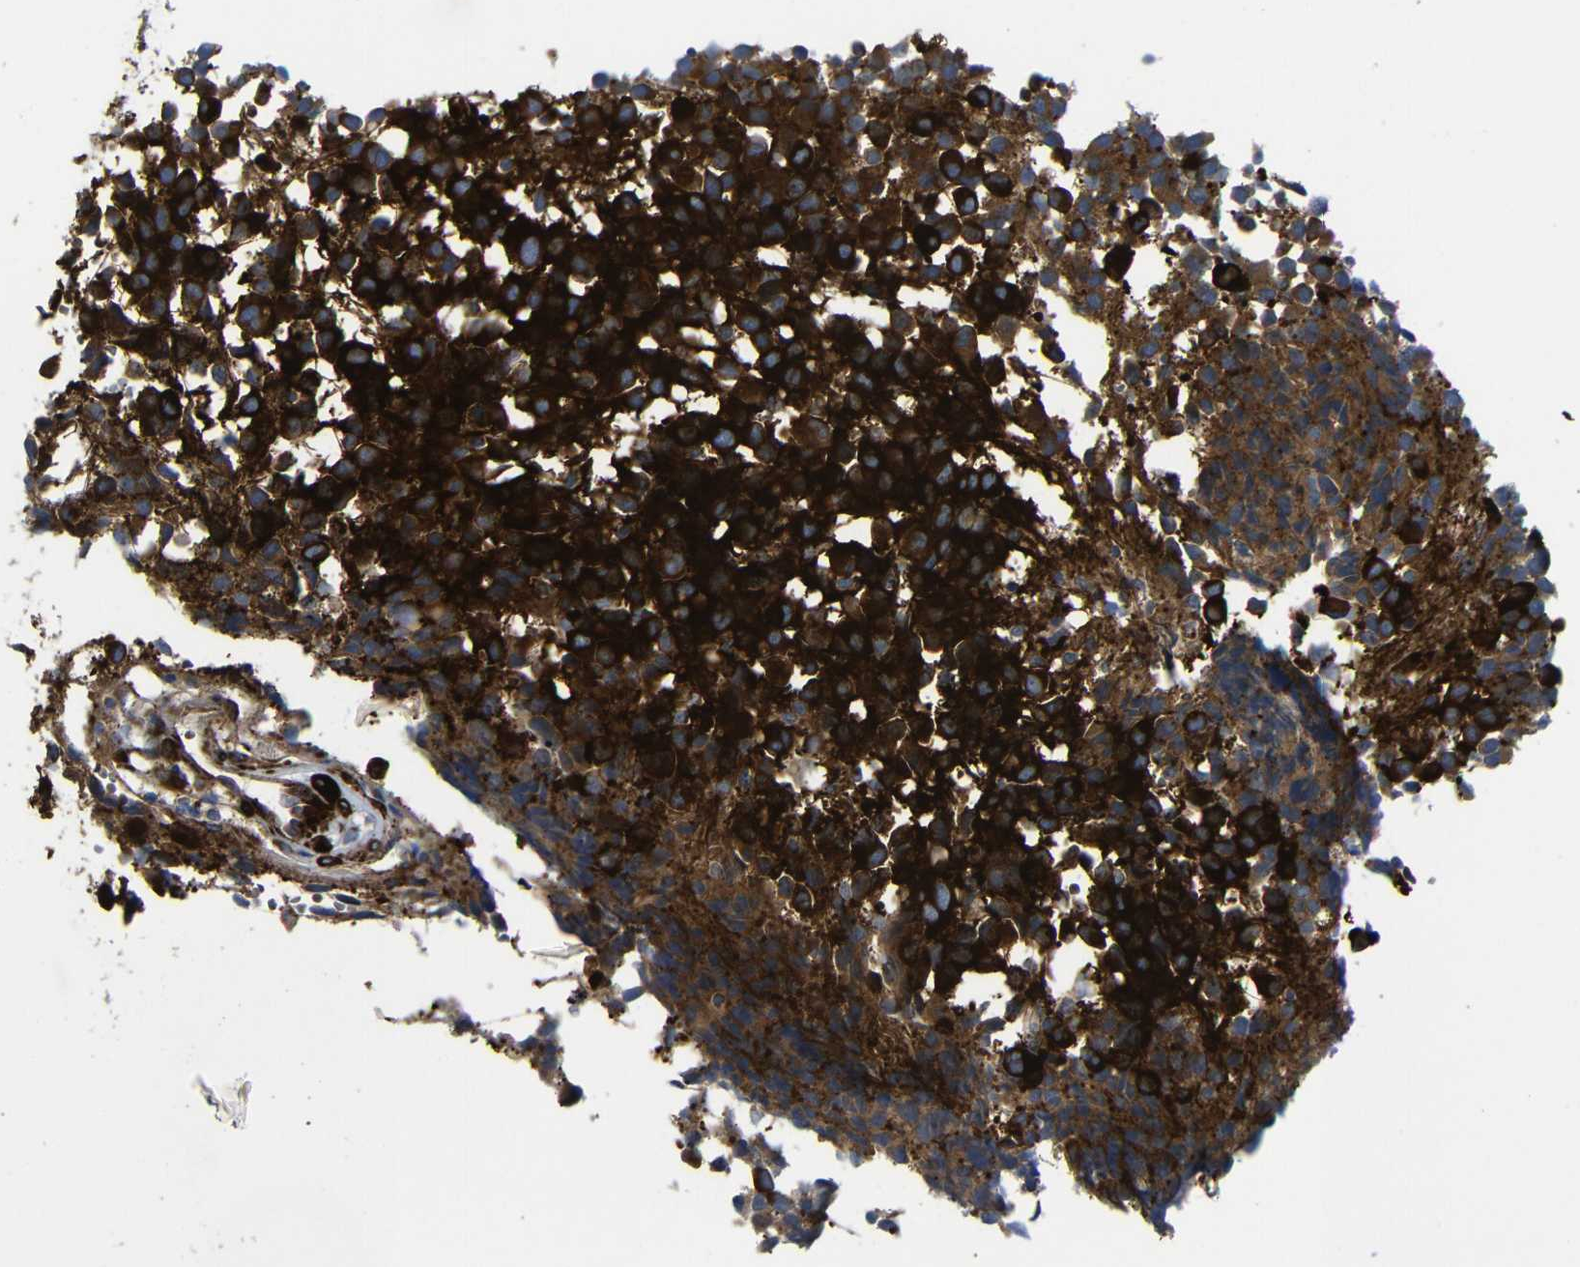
{"staining": {"intensity": "strong", "quantity": ">75%", "location": "cytoplasmic/membranous"}, "tissue": "glioma", "cell_type": "Tumor cells", "image_type": "cancer", "snomed": [{"axis": "morphology", "description": "Glioma, malignant, High grade"}, {"axis": "topography", "description": "Brain"}], "caption": "Protein expression analysis of human glioma reveals strong cytoplasmic/membranous expression in approximately >75% of tumor cells.", "gene": "PARP14", "patient": {"sex": "male", "age": 32}}